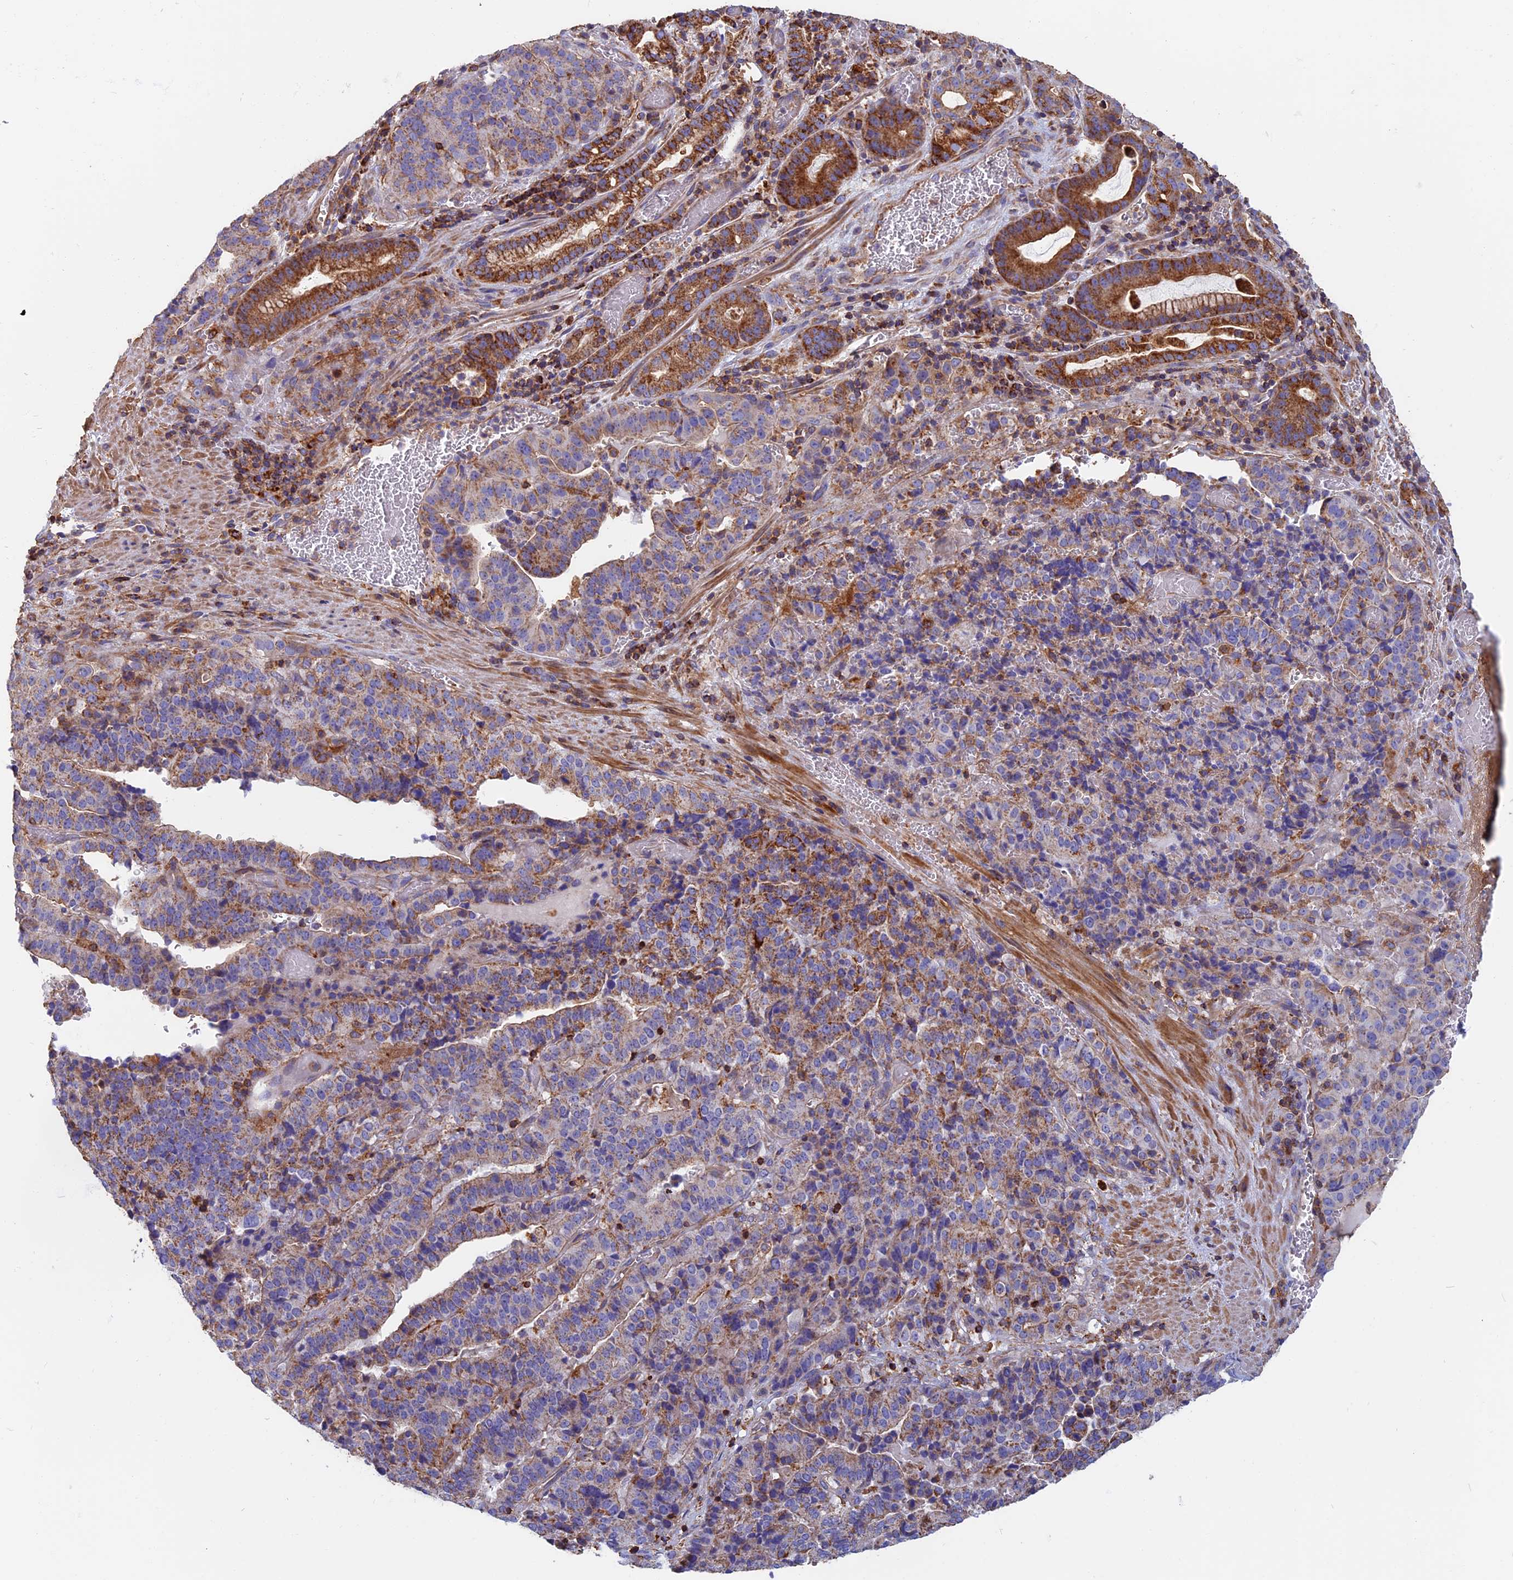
{"staining": {"intensity": "moderate", "quantity": "25%-75%", "location": "cytoplasmic/membranous"}, "tissue": "stomach cancer", "cell_type": "Tumor cells", "image_type": "cancer", "snomed": [{"axis": "morphology", "description": "Adenocarcinoma, NOS"}, {"axis": "topography", "description": "Stomach"}], "caption": "Stomach cancer stained for a protein reveals moderate cytoplasmic/membranous positivity in tumor cells.", "gene": "HSD17B8", "patient": {"sex": "male", "age": 48}}